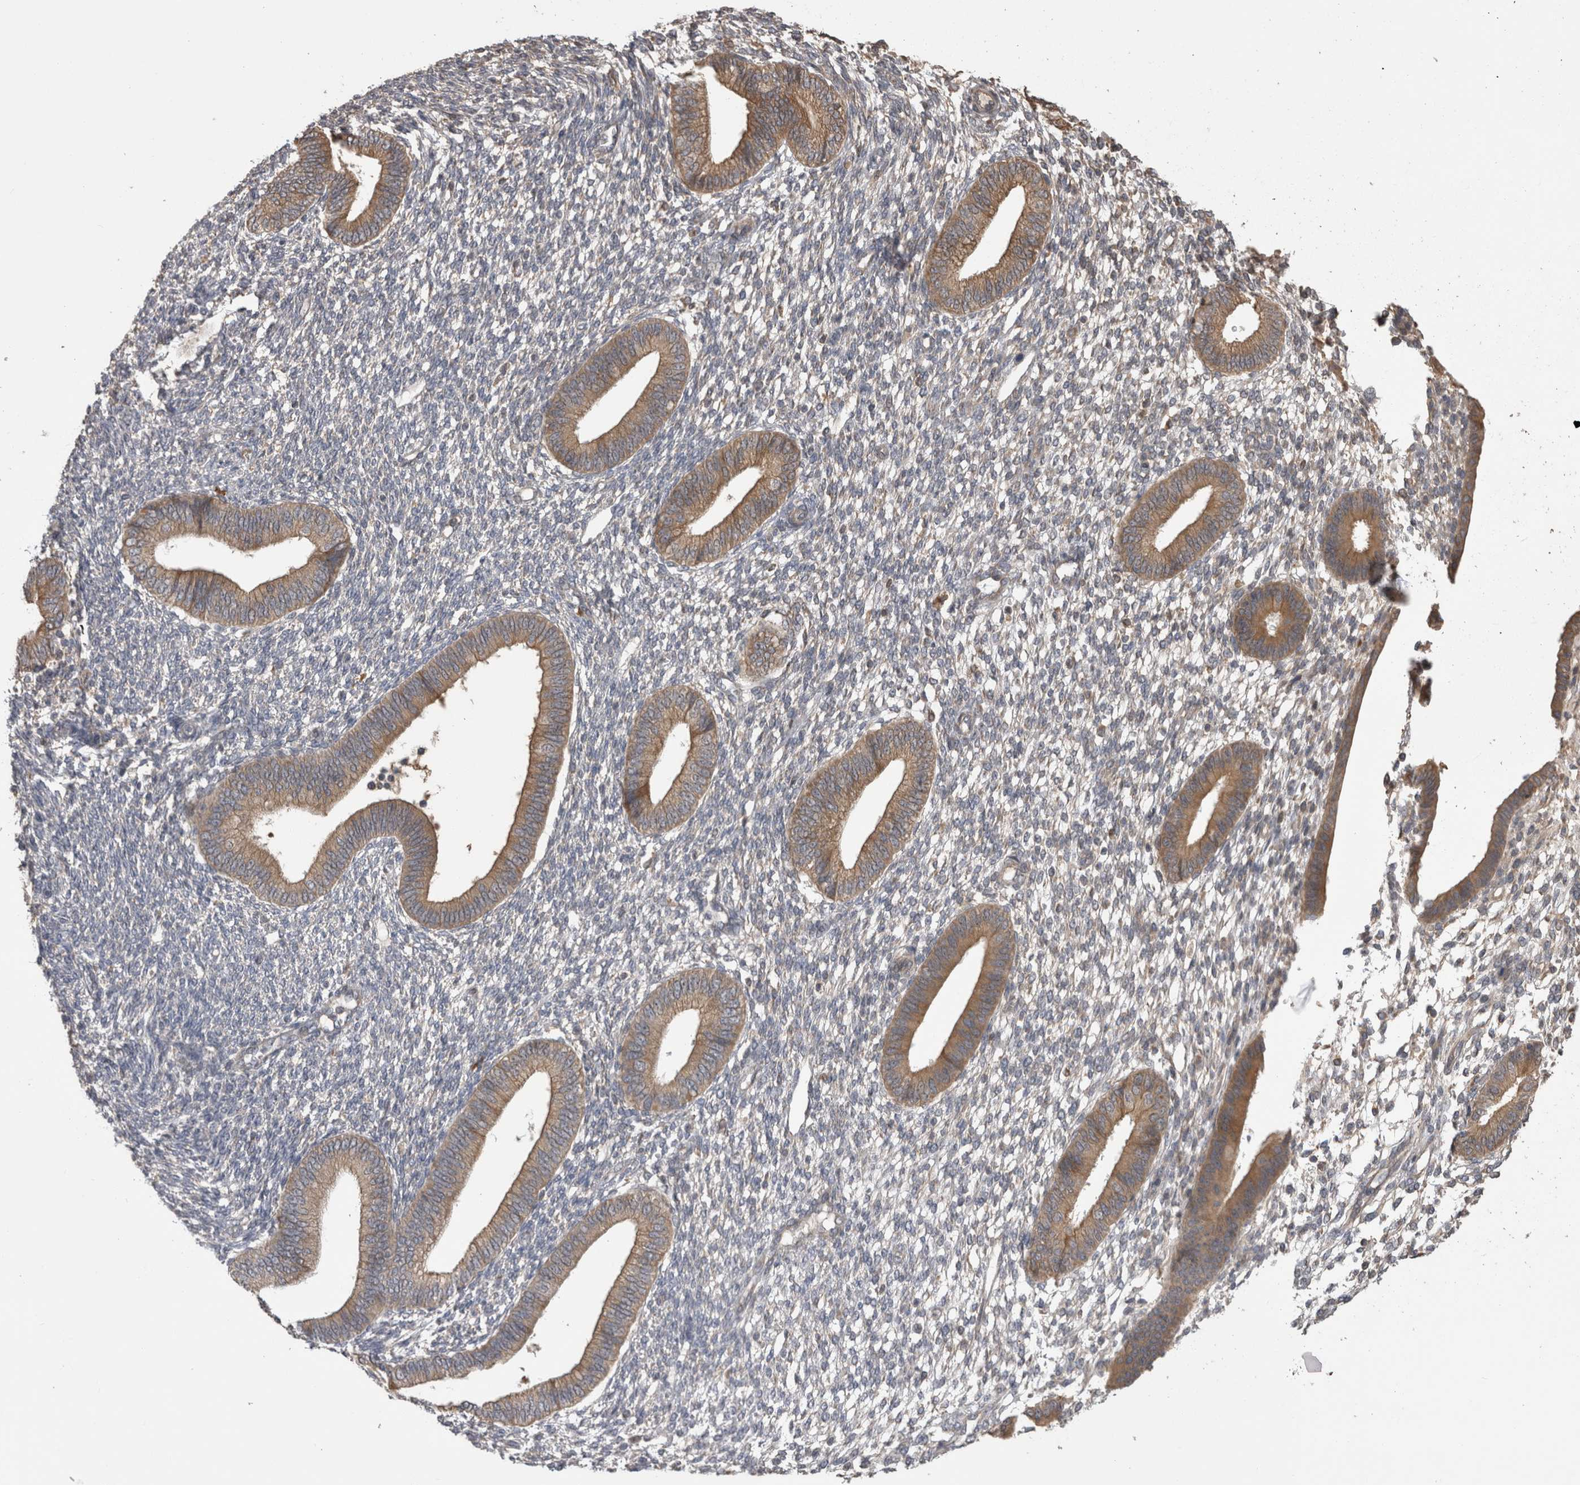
{"staining": {"intensity": "moderate", "quantity": "25%-75%", "location": "cytoplasmic/membranous"}, "tissue": "endometrium", "cell_type": "Cells in endometrial stroma", "image_type": "normal", "snomed": [{"axis": "morphology", "description": "Normal tissue, NOS"}, {"axis": "topography", "description": "Endometrium"}], "caption": "High-magnification brightfield microscopy of unremarkable endometrium stained with DAB (brown) and counterstained with hematoxylin (blue). cells in endometrial stroma exhibit moderate cytoplasmic/membranous expression is seen in about25%-75% of cells. The protein of interest is shown in brown color, while the nuclei are stained blue.", "gene": "TBCE", "patient": {"sex": "female", "age": 46}}